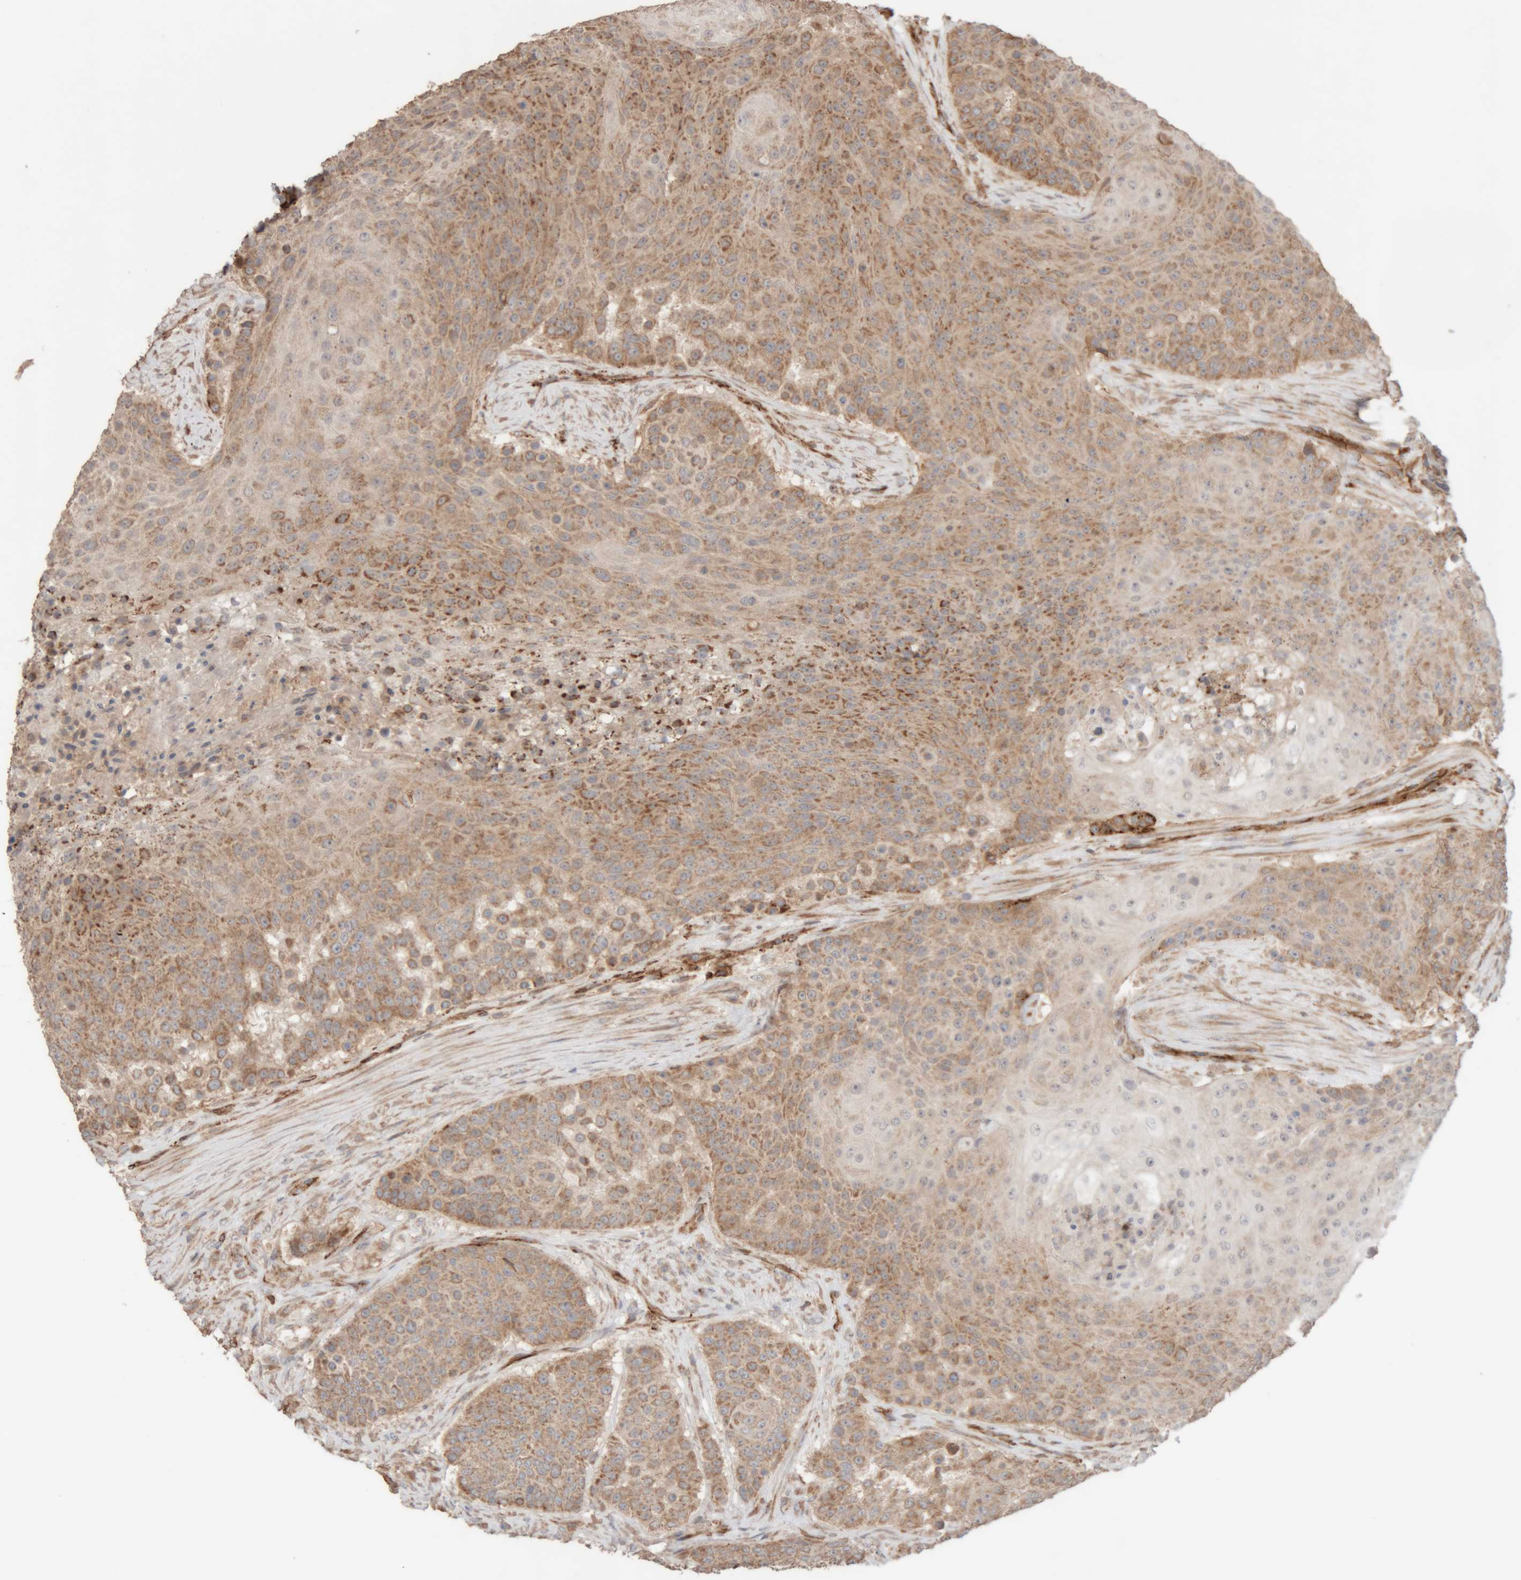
{"staining": {"intensity": "moderate", "quantity": ">75%", "location": "cytoplasmic/membranous"}, "tissue": "urothelial cancer", "cell_type": "Tumor cells", "image_type": "cancer", "snomed": [{"axis": "morphology", "description": "Urothelial carcinoma, High grade"}, {"axis": "topography", "description": "Urinary bladder"}], "caption": "Immunohistochemistry micrograph of high-grade urothelial carcinoma stained for a protein (brown), which reveals medium levels of moderate cytoplasmic/membranous expression in approximately >75% of tumor cells.", "gene": "RAB32", "patient": {"sex": "female", "age": 63}}